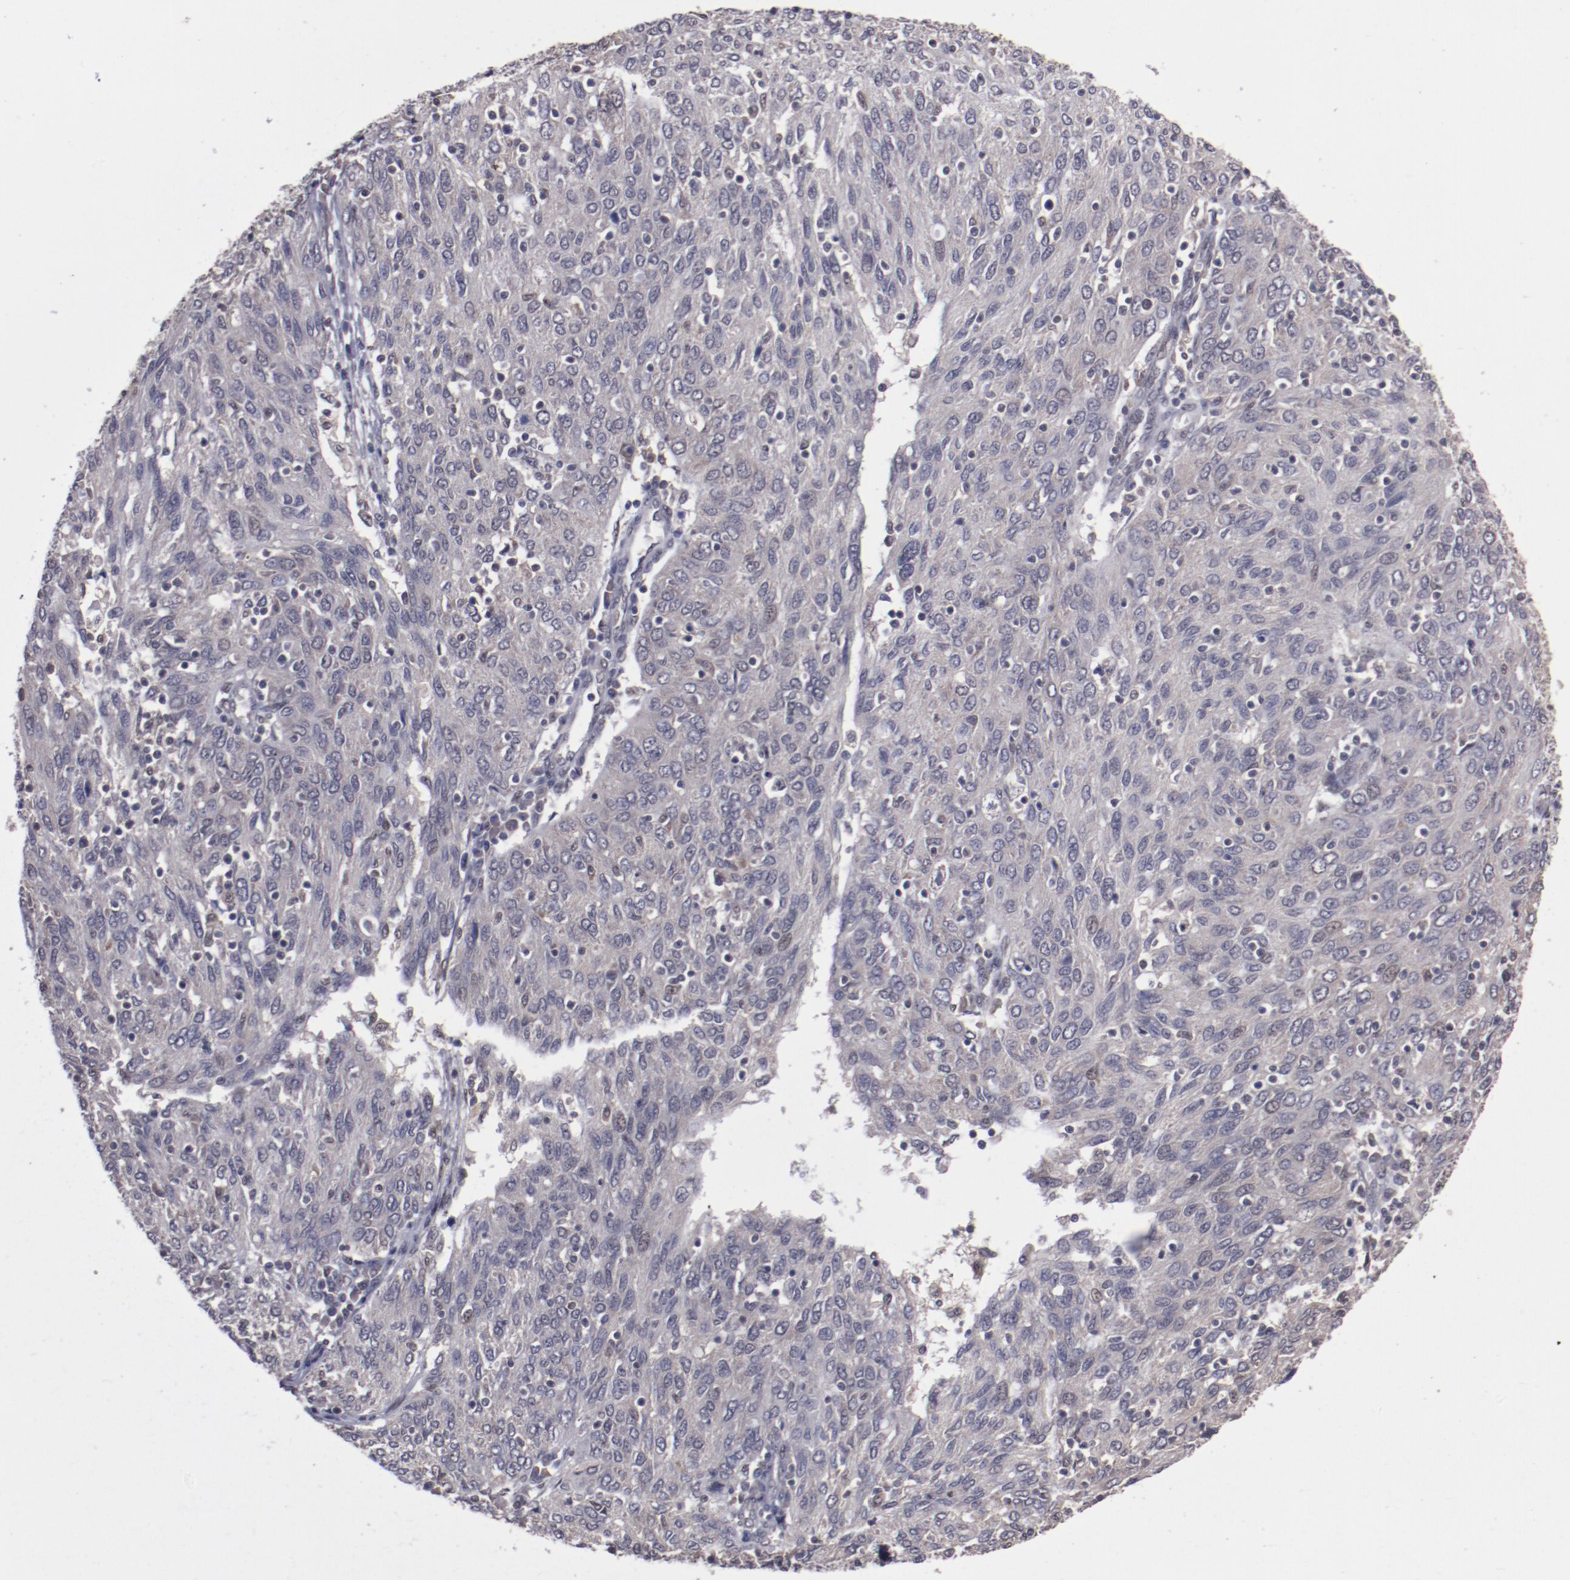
{"staining": {"intensity": "weak", "quantity": "<25%", "location": "nuclear"}, "tissue": "ovarian cancer", "cell_type": "Tumor cells", "image_type": "cancer", "snomed": [{"axis": "morphology", "description": "Carcinoma, endometroid"}, {"axis": "topography", "description": "Ovary"}], "caption": "Protein analysis of ovarian endometroid carcinoma displays no significant staining in tumor cells. (Stains: DAB (3,3'-diaminobenzidine) IHC with hematoxylin counter stain, Microscopy: brightfield microscopy at high magnification).", "gene": "ARNT", "patient": {"sex": "female", "age": 50}}